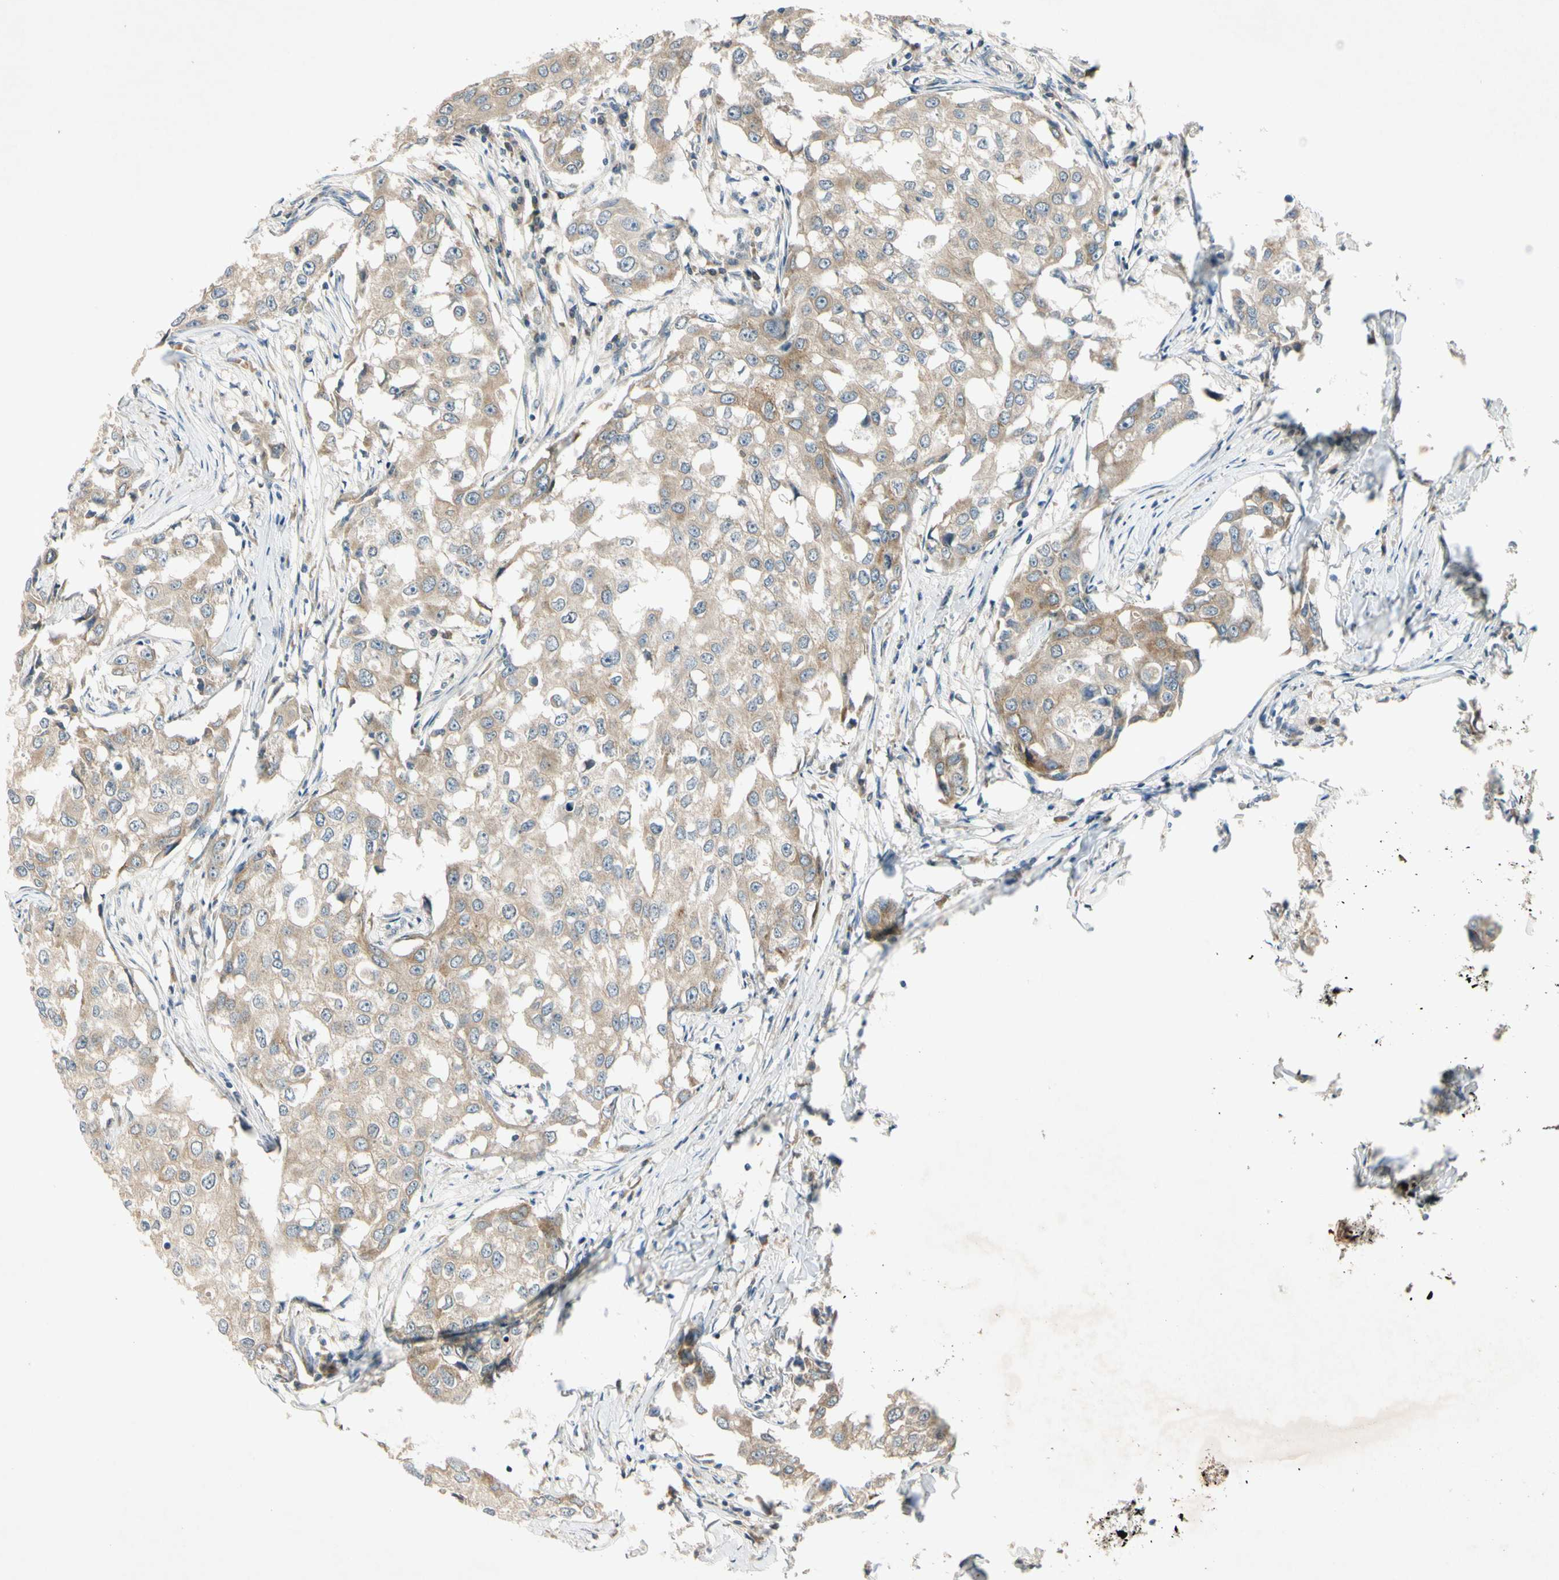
{"staining": {"intensity": "weak", "quantity": ">75%", "location": "cytoplasmic/membranous"}, "tissue": "breast cancer", "cell_type": "Tumor cells", "image_type": "cancer", "snomed": [{"axis": "morphology", "description": "Duct carcinoma"}, {"axis": "topography", "description": "Breast"}], "caption": "Immunohistochemical staining of breast cancer (intraductal carcinoma) exhibits weak cytoplasmic/membranous protein staining in approximately >75% of tumor cells.", "gene": "RPS6KB2", "patient": {"sex": "female", "age": 27}}